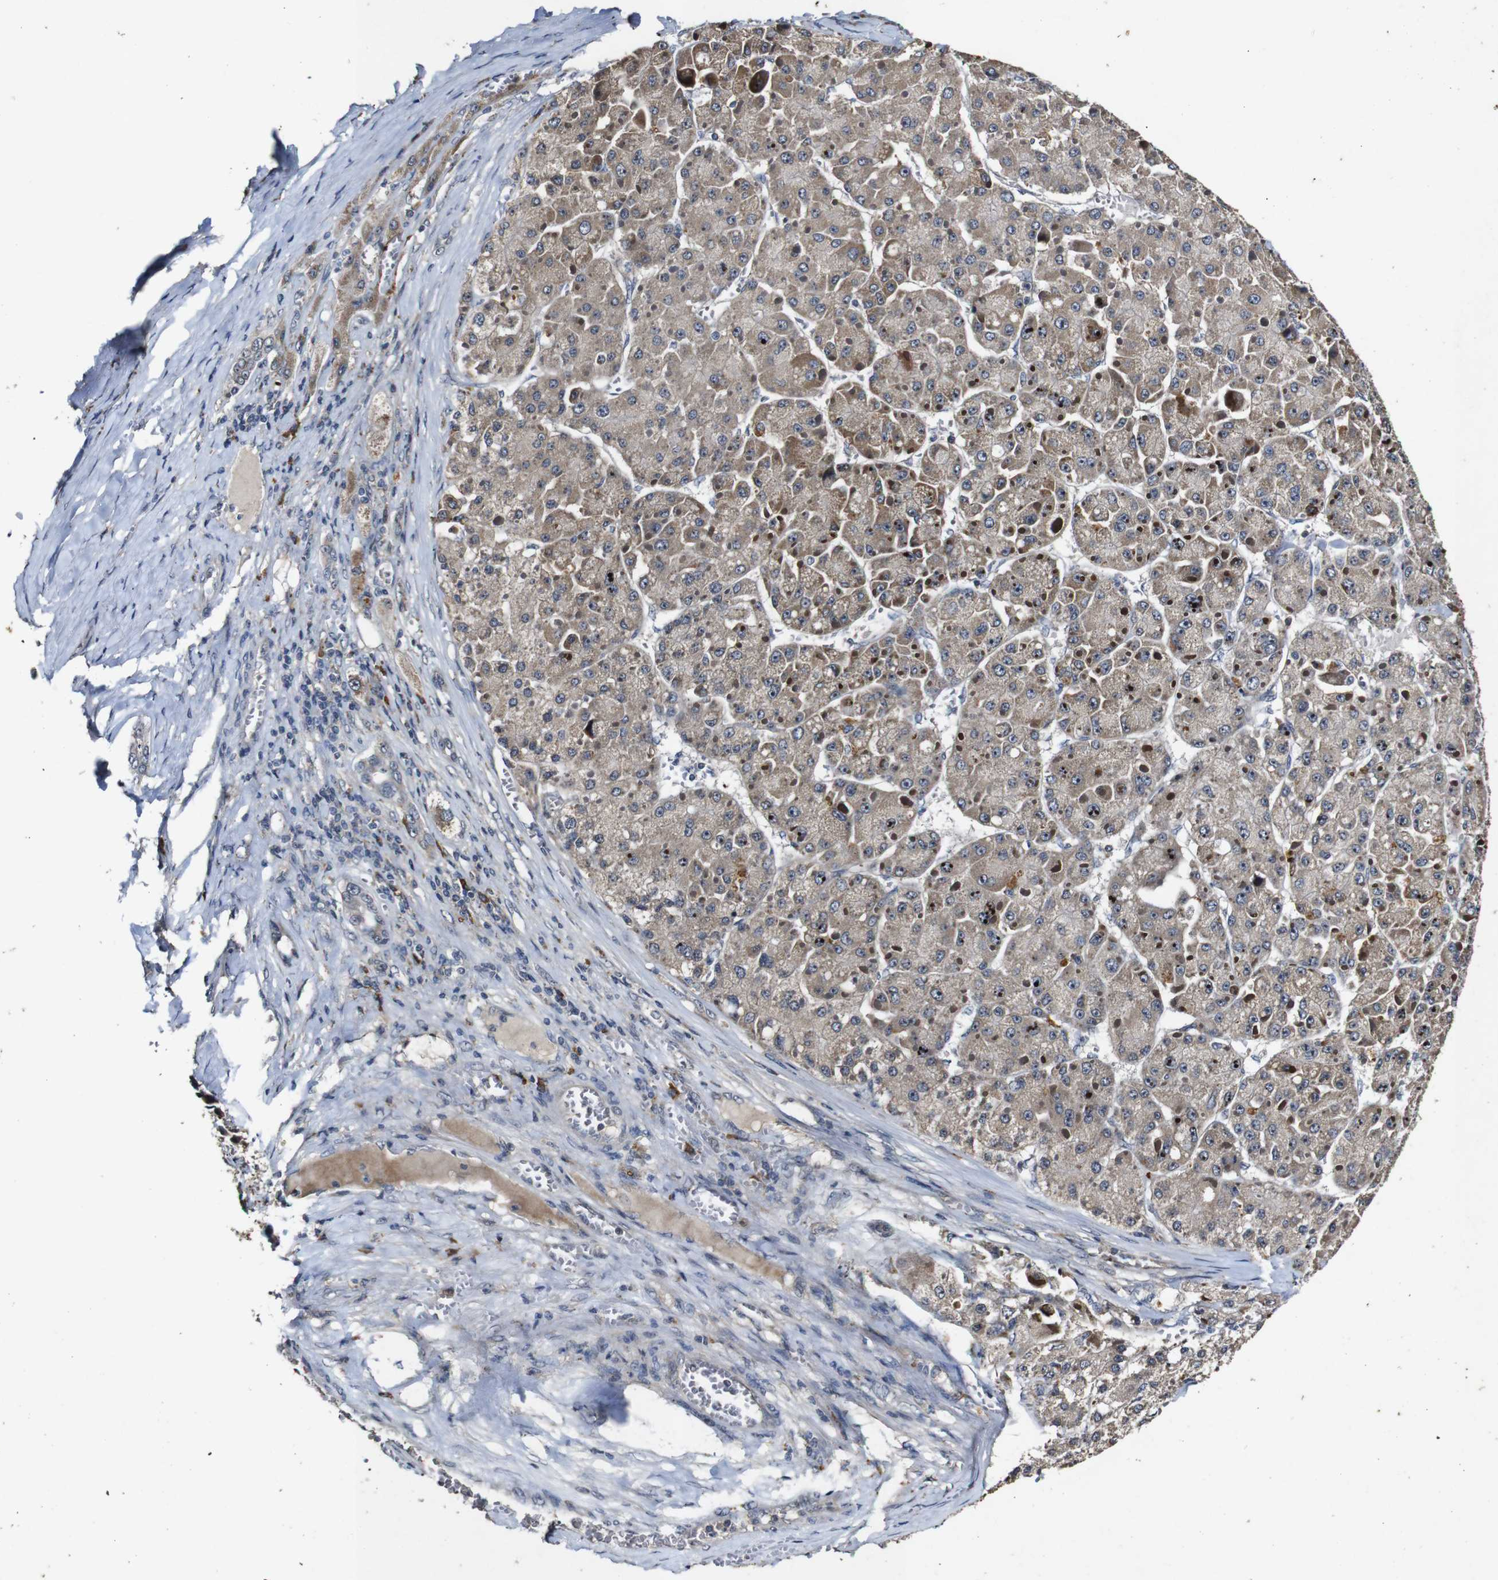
{"staining": {"intensity": "moderate", "quantity": ">75%", "location": "cytoplasmic/membranous"}, "tissue": "liver cancer", "cell_type": "Tumor cells", "image_type": "cancer", "snomed": [{"axis": "morphology", "description": "Carcinoma, Hepatocellular, NOS"}, {"axis": "topography", "description": "Liver"}], "caption": "This histopathology image demonstrates hepatocellular carcinoma (liver) stained with immunohistochemistry to label a protein in brown. The cytoplasmic/membranous of tumor cells show moderate positivity for the protein. Nuclei are counter-stained blue.", "gene": "MAGI2", "patient": {"sex": "female", "age": 73}}